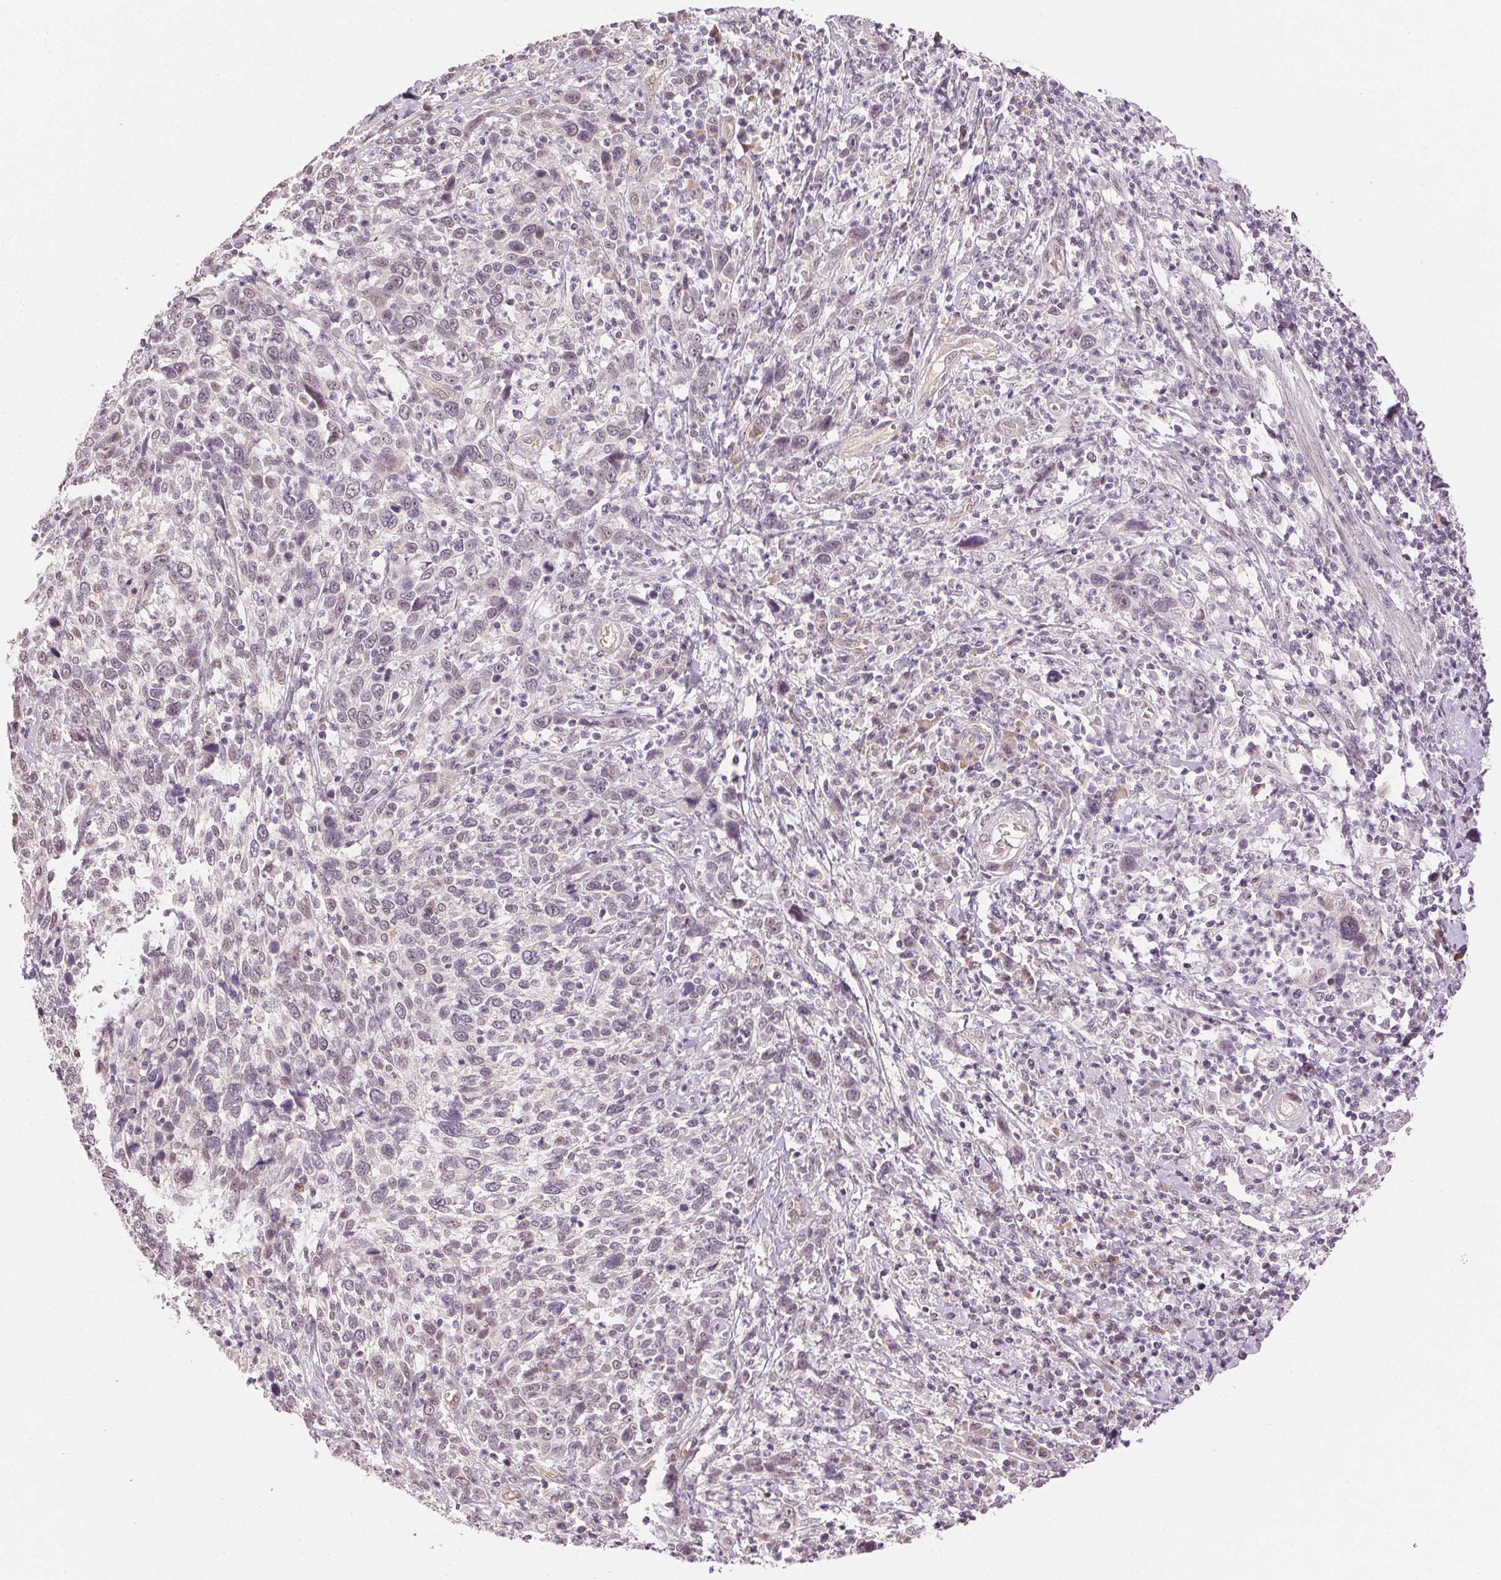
{"staining": {"intensity": "weak", "quantity": "<25%", "location": "nuclear"}, "tissue": "cervical cancer", "cell_type": "Tumor cells", "image_type": "cancer", "snomed": [{"axis": "morphology", "description": "Squamous cell carcinoma, NOS"}, {"axis": "topography", "description": "Cervix"}], "caption": "The histopathology image demonstrates no staining of tumor cells in squamous cell carcinoma (cervical).", "gene": "PLCB1", "patient": {"sex": "female", "age": 46}}